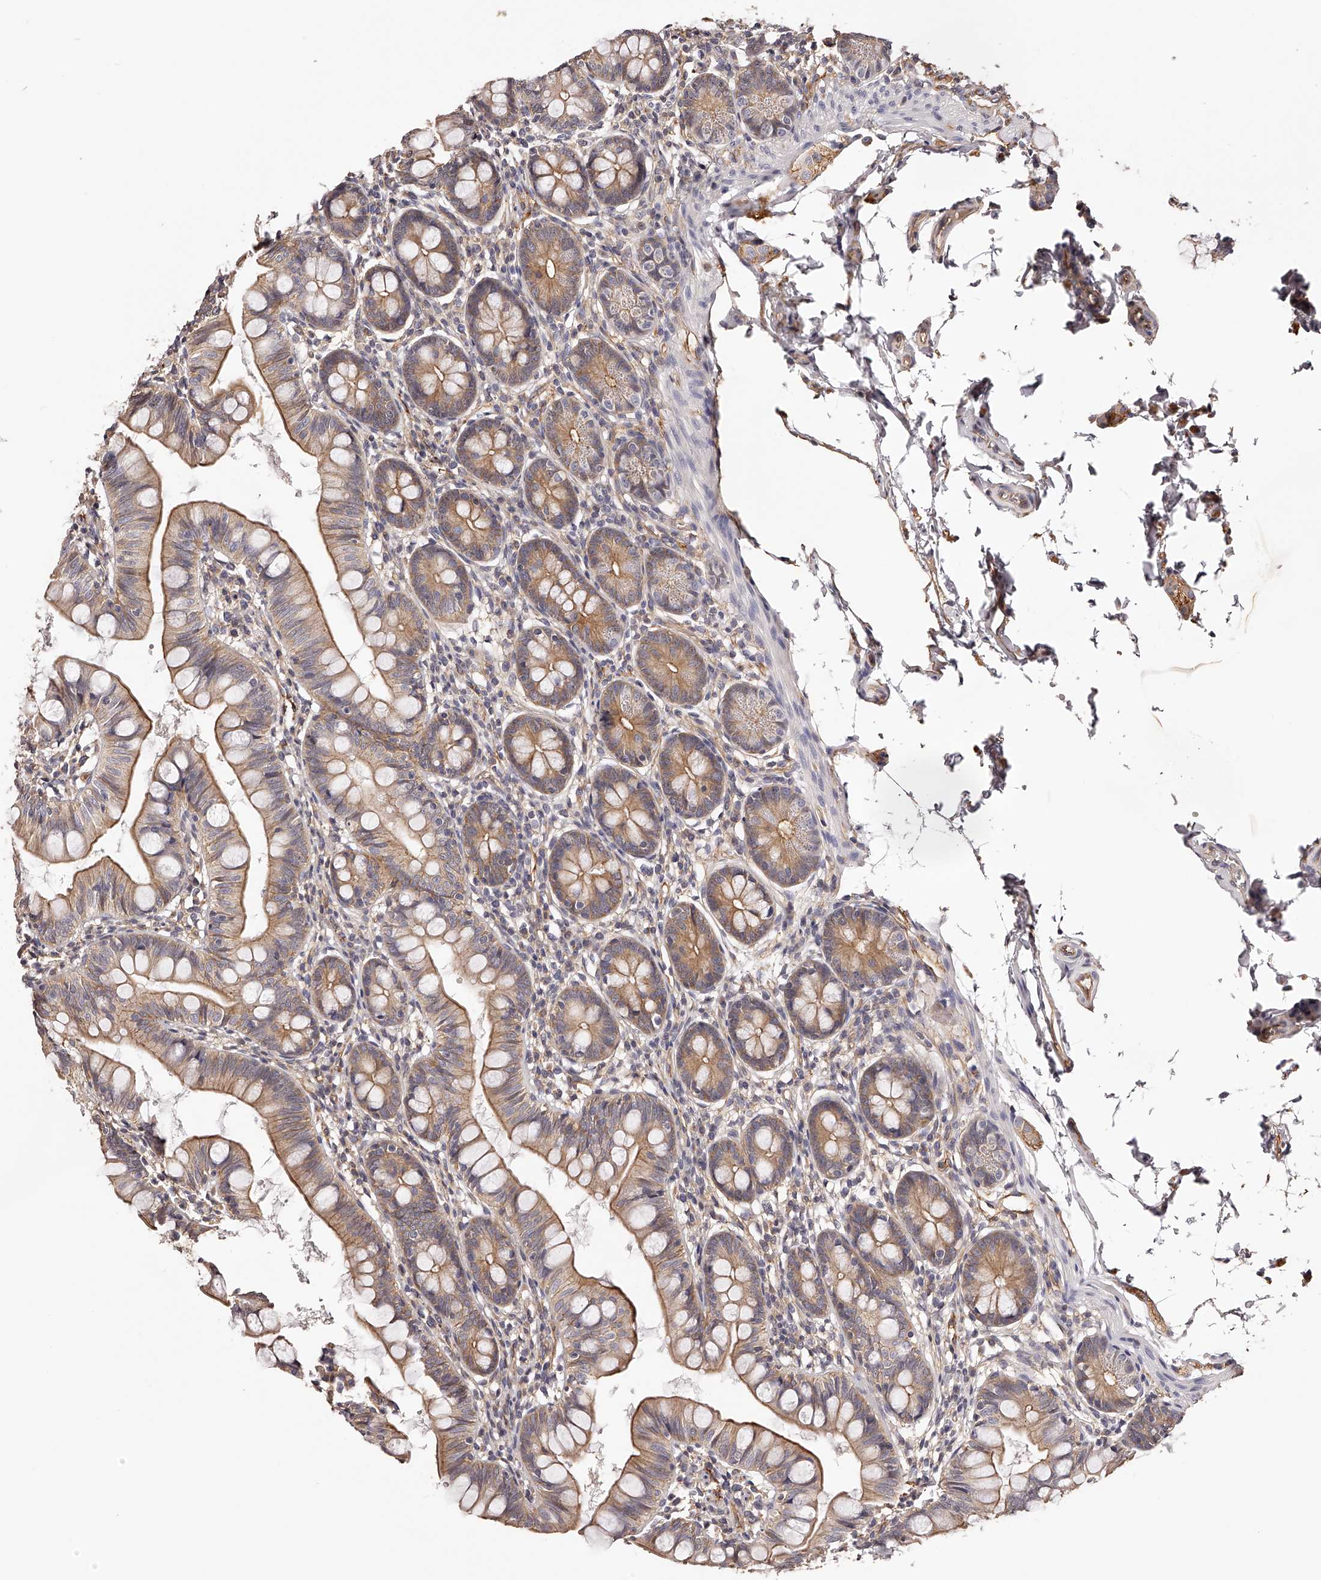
{"staining": {"intensity": "moderate", "quantity": ">75%", "location": "cytoplasmic/membranous"}, "tissue": "small intestine", "cell_type": "Glandular cells", "image_type": "normal", "snomed": [{"axis": "morphology", "description": "Normal tissue, NOS"}, {"axis": "topography", "description": "Small intestine"}], "caption": "Protein expression analysis of normal small intestine shows moderate cytoplasmic/membranous staining in approximately >75% of glandular cells.", "gene": "LTV1", "patient": {"sex": "male", "age": 7}}